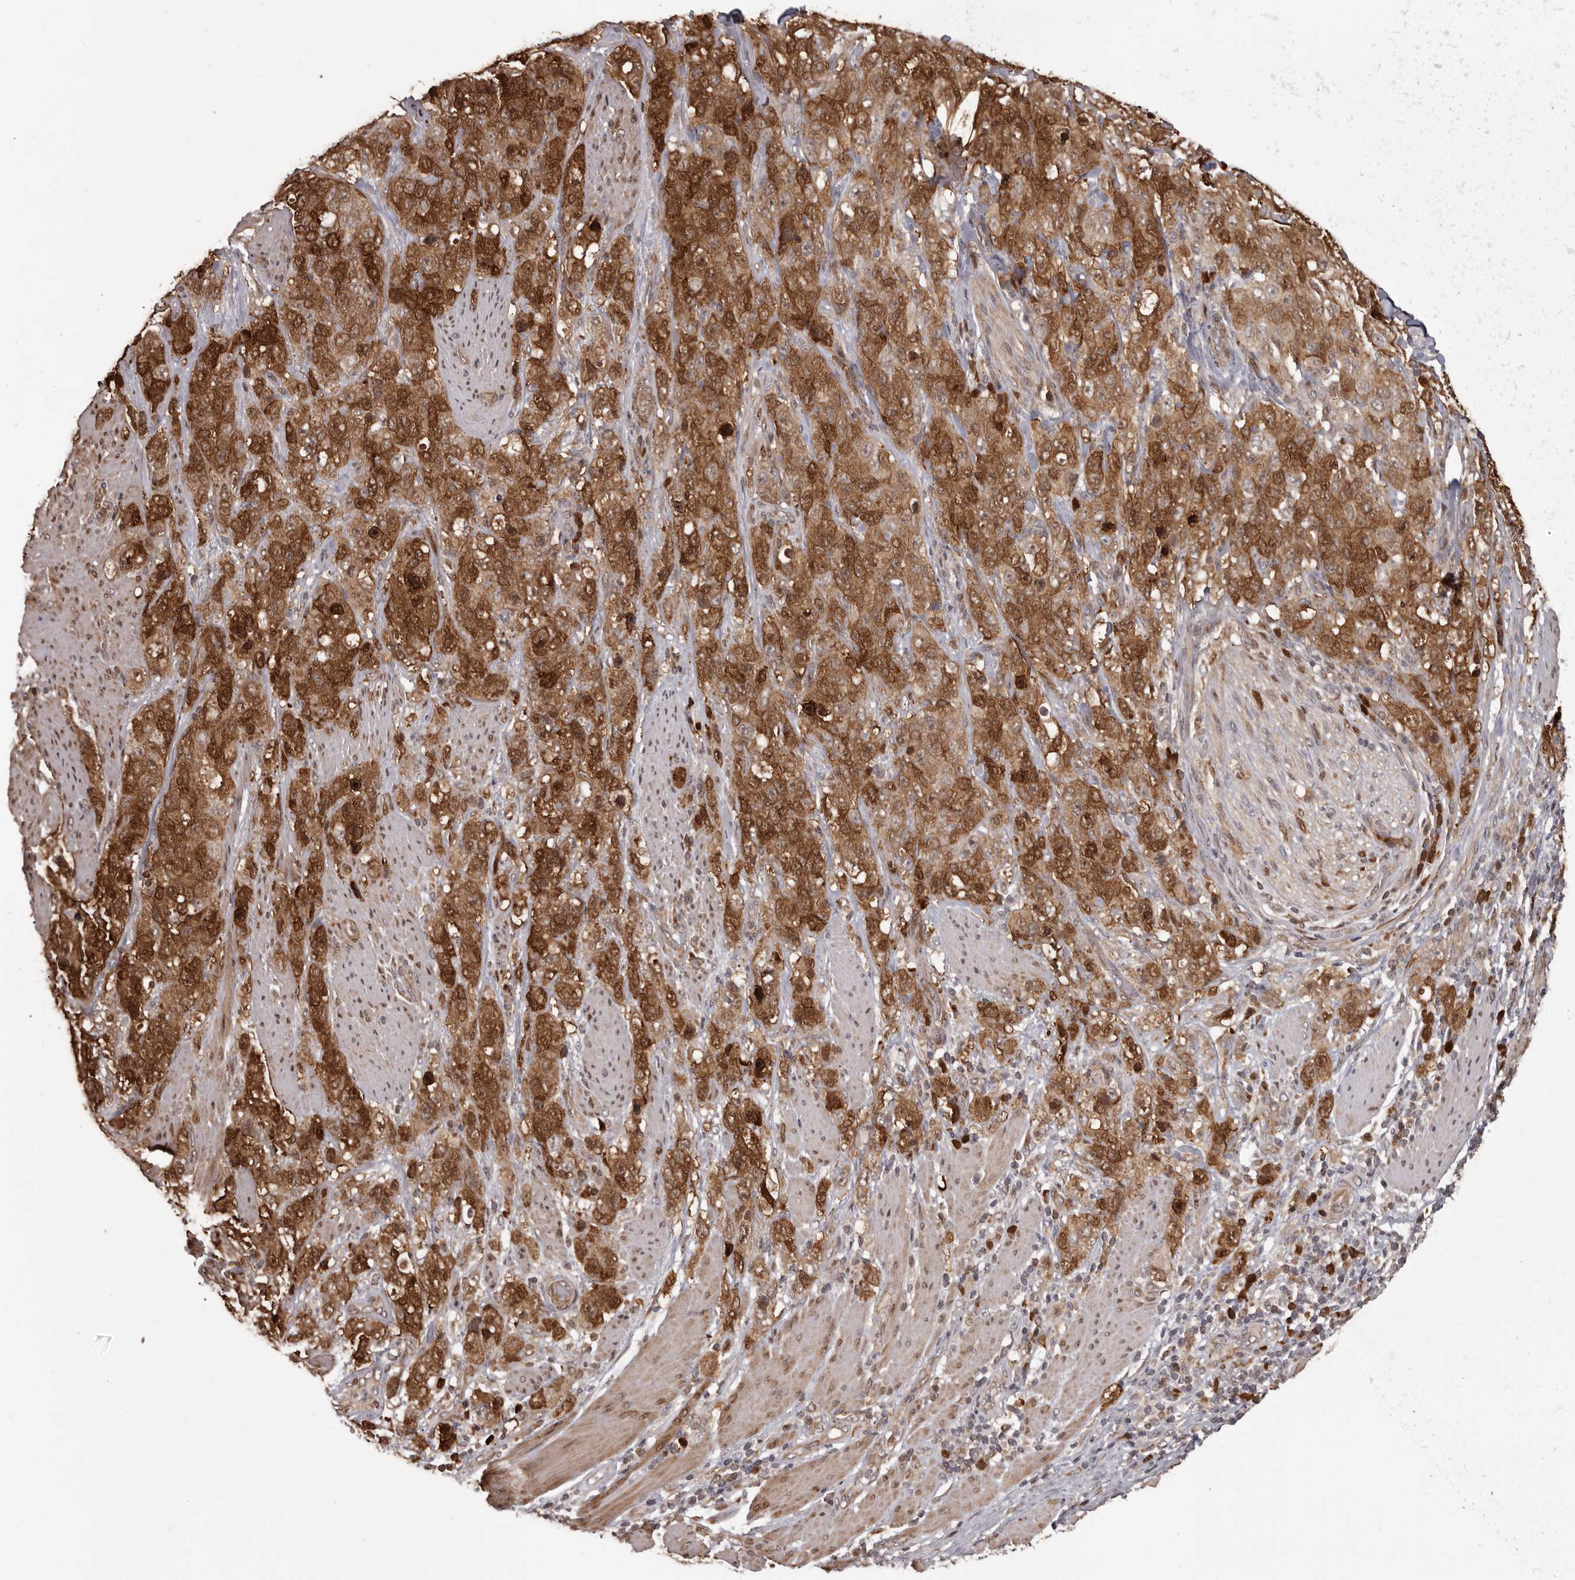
{"staining": {"intensity": "strong", "quantity": ">75%", "location": "cytoplasmic/membranous"}, "tissue": "stomach cancer", "cell_type": "Tumor cells", "image_type": "cancer", "snomed": [{"axis": "morphology", "description": "Adenocarcinoma, NOS"}, {"axis": "topography", "description": "Stomach"}], "caption": "Human stomach cancer stained with a protein marker shows strong staining in tumor cells.", "gene": "GFOD1", "patient": {"sex": "male", "age": 48}}